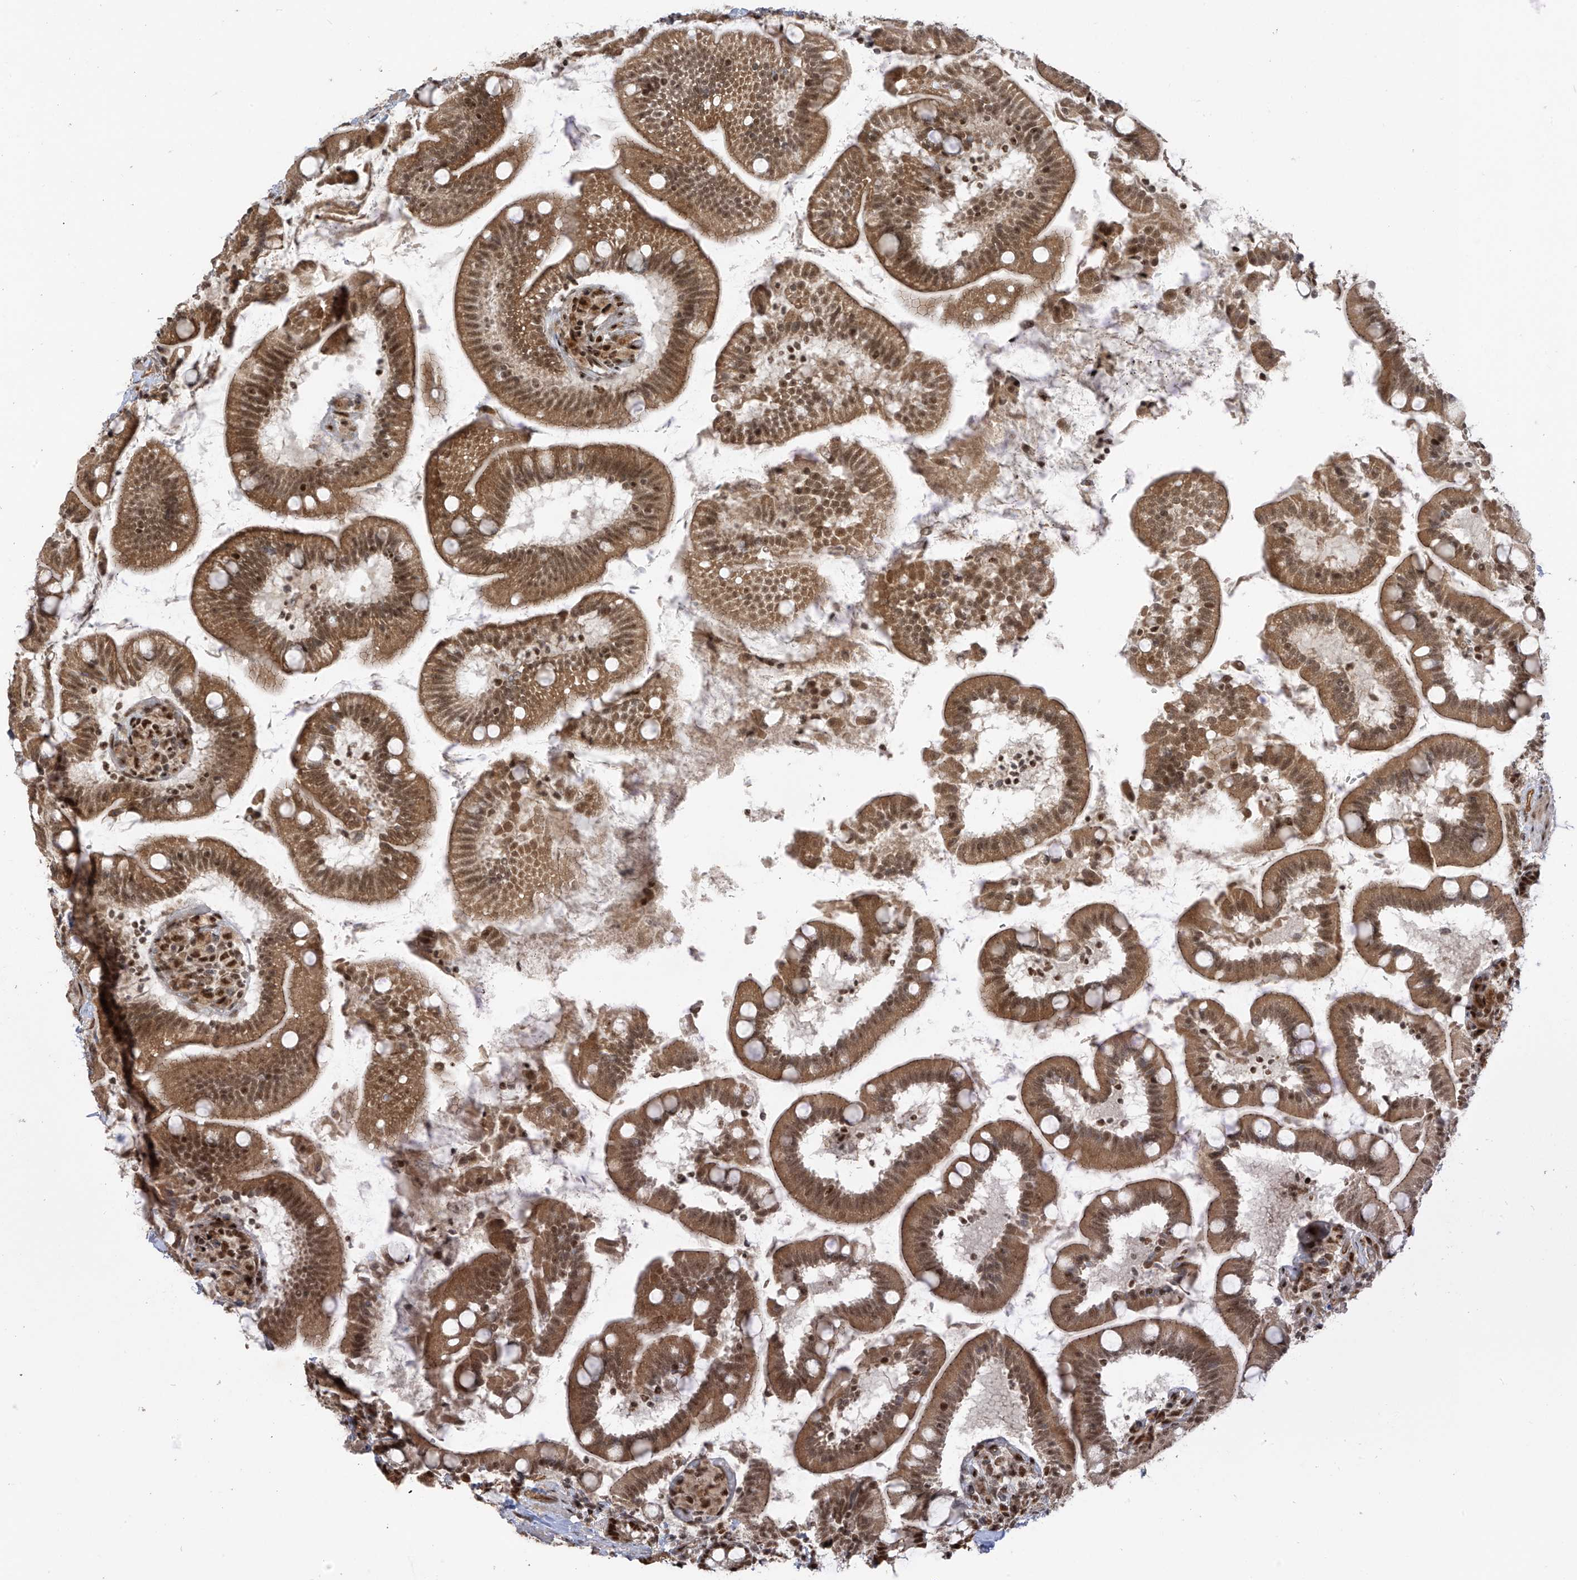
{"staining": {"intensity": "strong", "quantity": ">75%", "location": "cytoplasmic/membranous,nuclear"}, "tissue": "small intestine", "cell_type": "Glandular cells", "image_type": "normal", "snomed": [{"axis": "morphology", "description": "Normal tissue, NOS"}, {"axis": "topography", "description": "Small intestine"}], "caption": "Immunohistochemical staining of benign small intestine exhibits strong cytoplasmic/membranous,nuclear protein positivity in about >75% of glandular cells. The protein of interest is shown in brown color, while the nuclei are stained blue.", "gene": "ARHGEF3", "patient": {"sex": "female", "age": 64}}